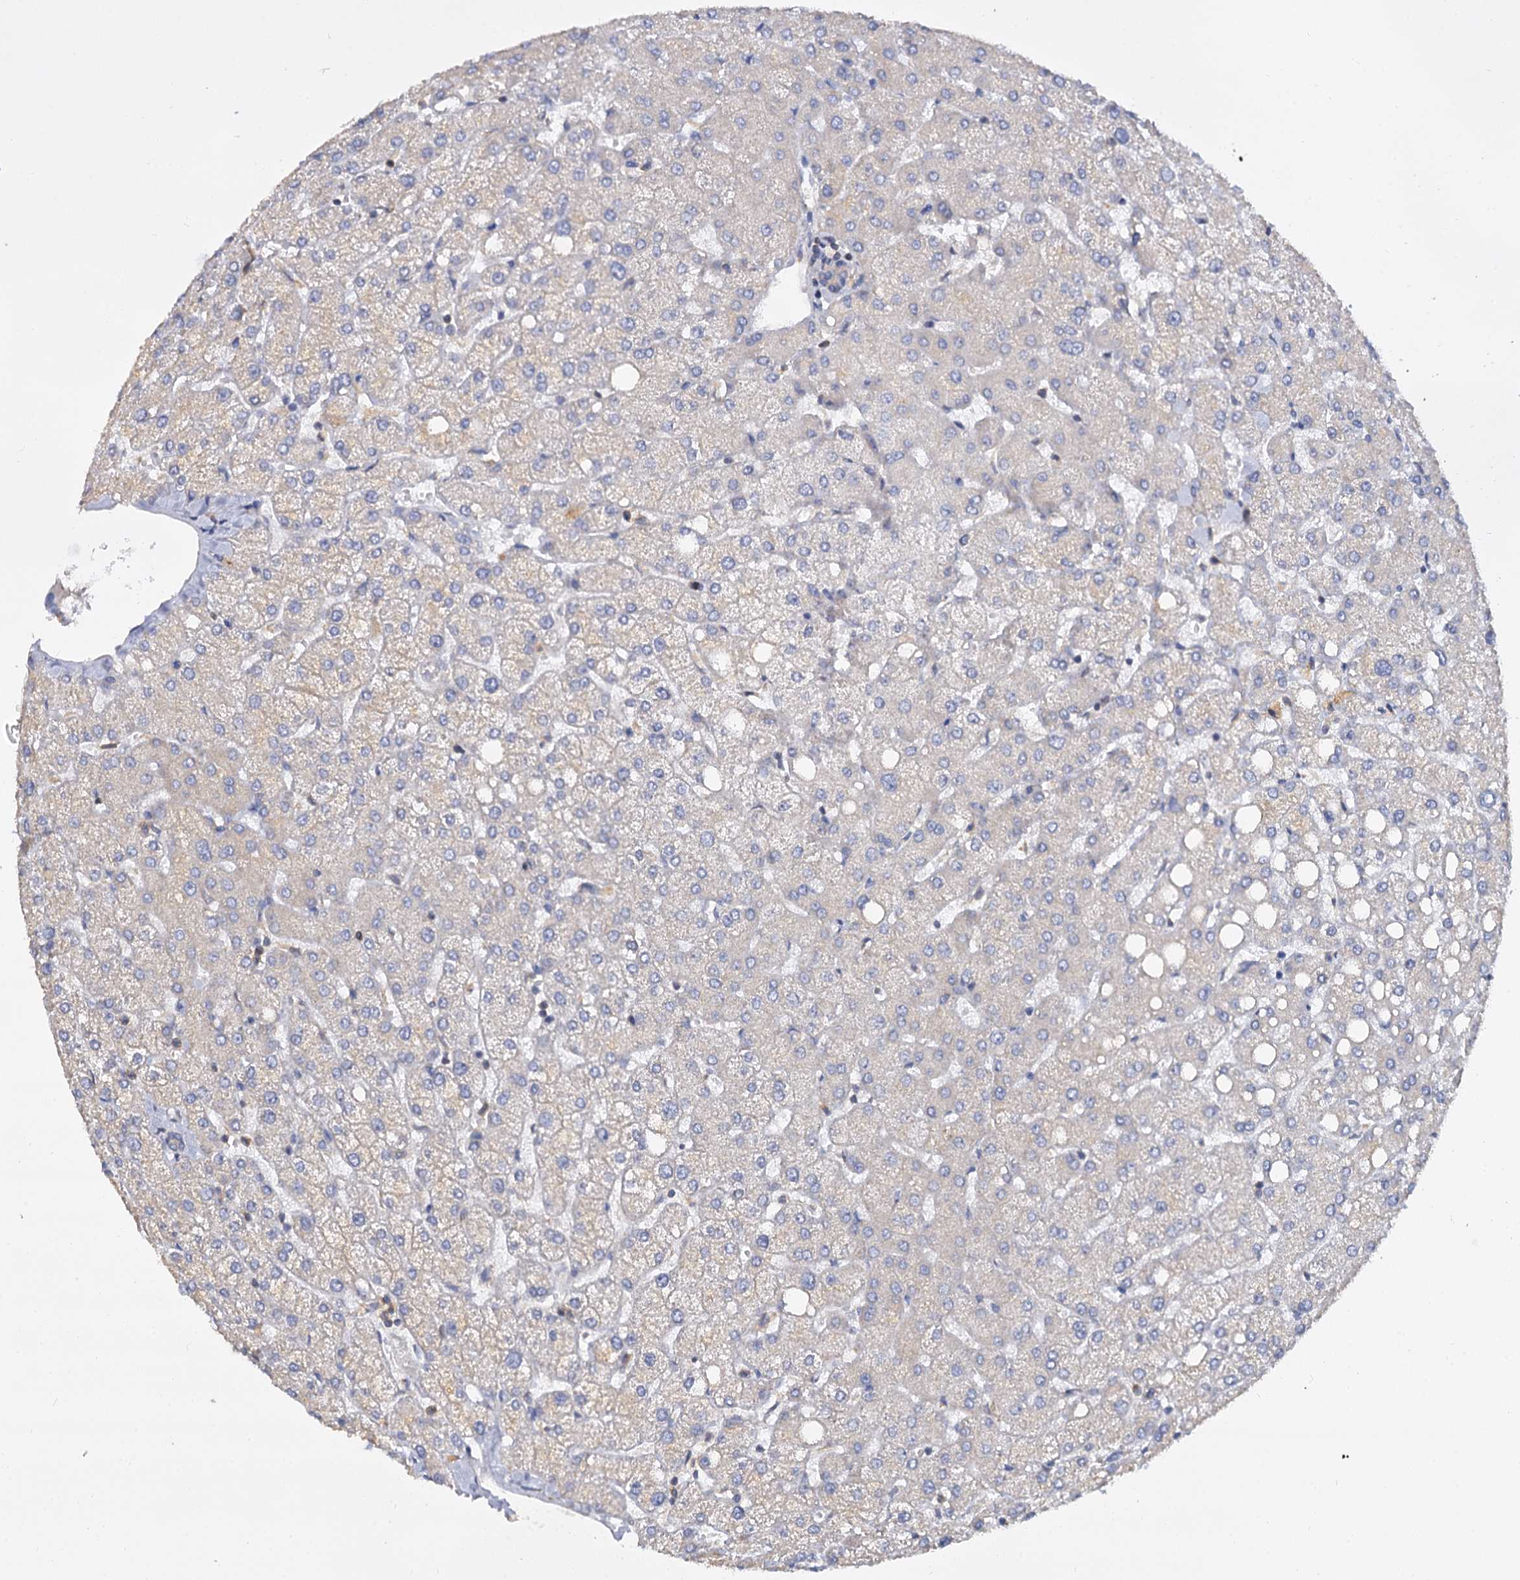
{"staining": {"intensity": "weak", "quantity": "<25%", "location": "cytoplasmic/membranous"}, "tissue": "liver", "cell_type": "Cholangiocytes", "image_type": "normal", "snomed": [{"axis": "morphology", "description": "Normal tissue, NOS"}, {"axis": "topography", "description": "Liver"}], "caption": "Protein analysis of unremarkable liver shows no significant staining in cholangiocytes.", "gene": "ANKRD13A", "patient": {"sex": "female", "age": 54}}